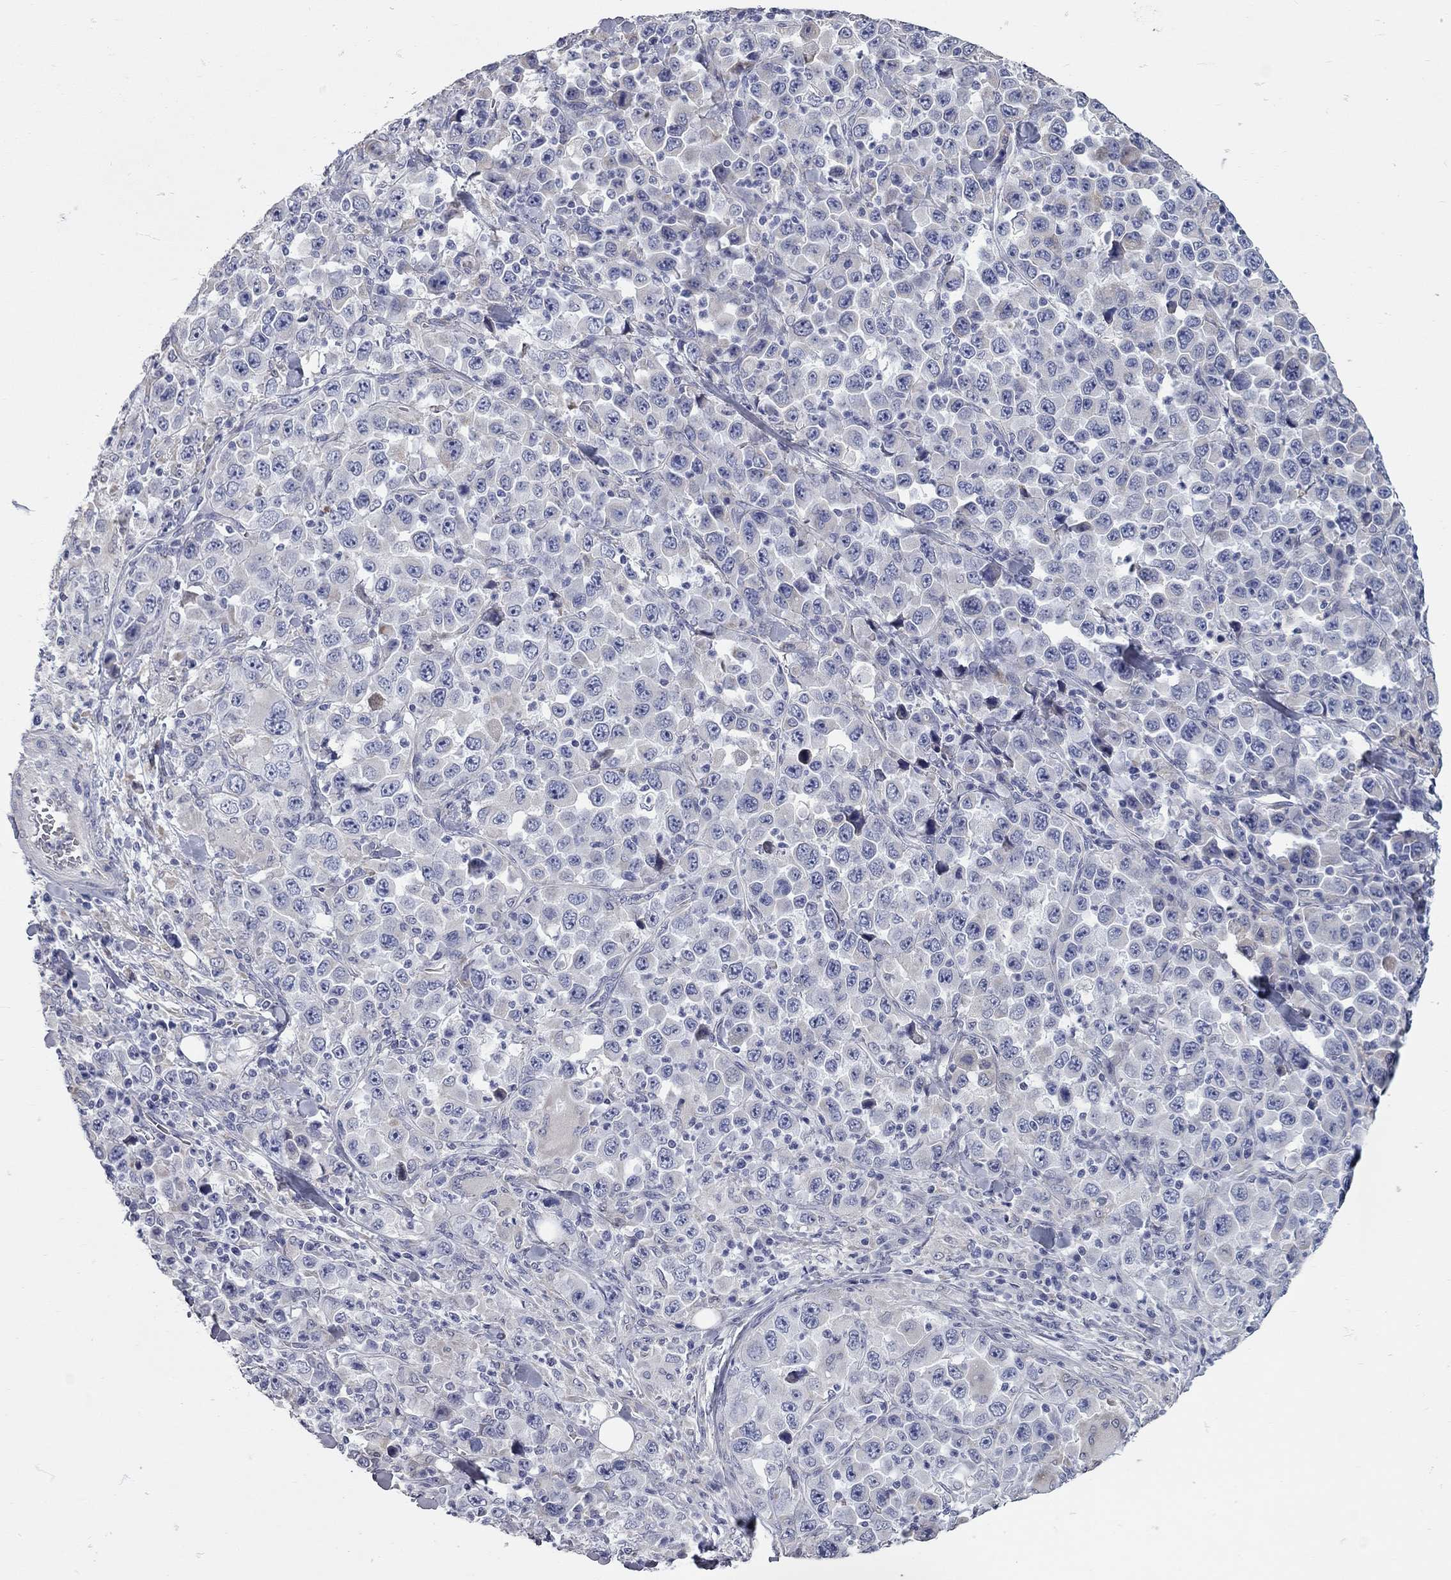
{"staining": {"intensity": "negative", "quantity": "none", "location": "none"}, "tissue": "stomach cancer", "cell_type": "Tumor cells", "image_type": "cancer", "snomed": [{"axis": "morphology", "description": "Normal tissue, NOS"}, {"axis": "morphology", "description": "Adenocarcinoma, NOS"}, {"axis": "topography", "description": "Stomach, upper"}, {"axis": "topography", "description": "Stomach"}], "caption": "There is no significant staining in tumor cells of stomach cancer.", "gene": "XAGE2", "patient": {"sex": "male", "age": 59}}